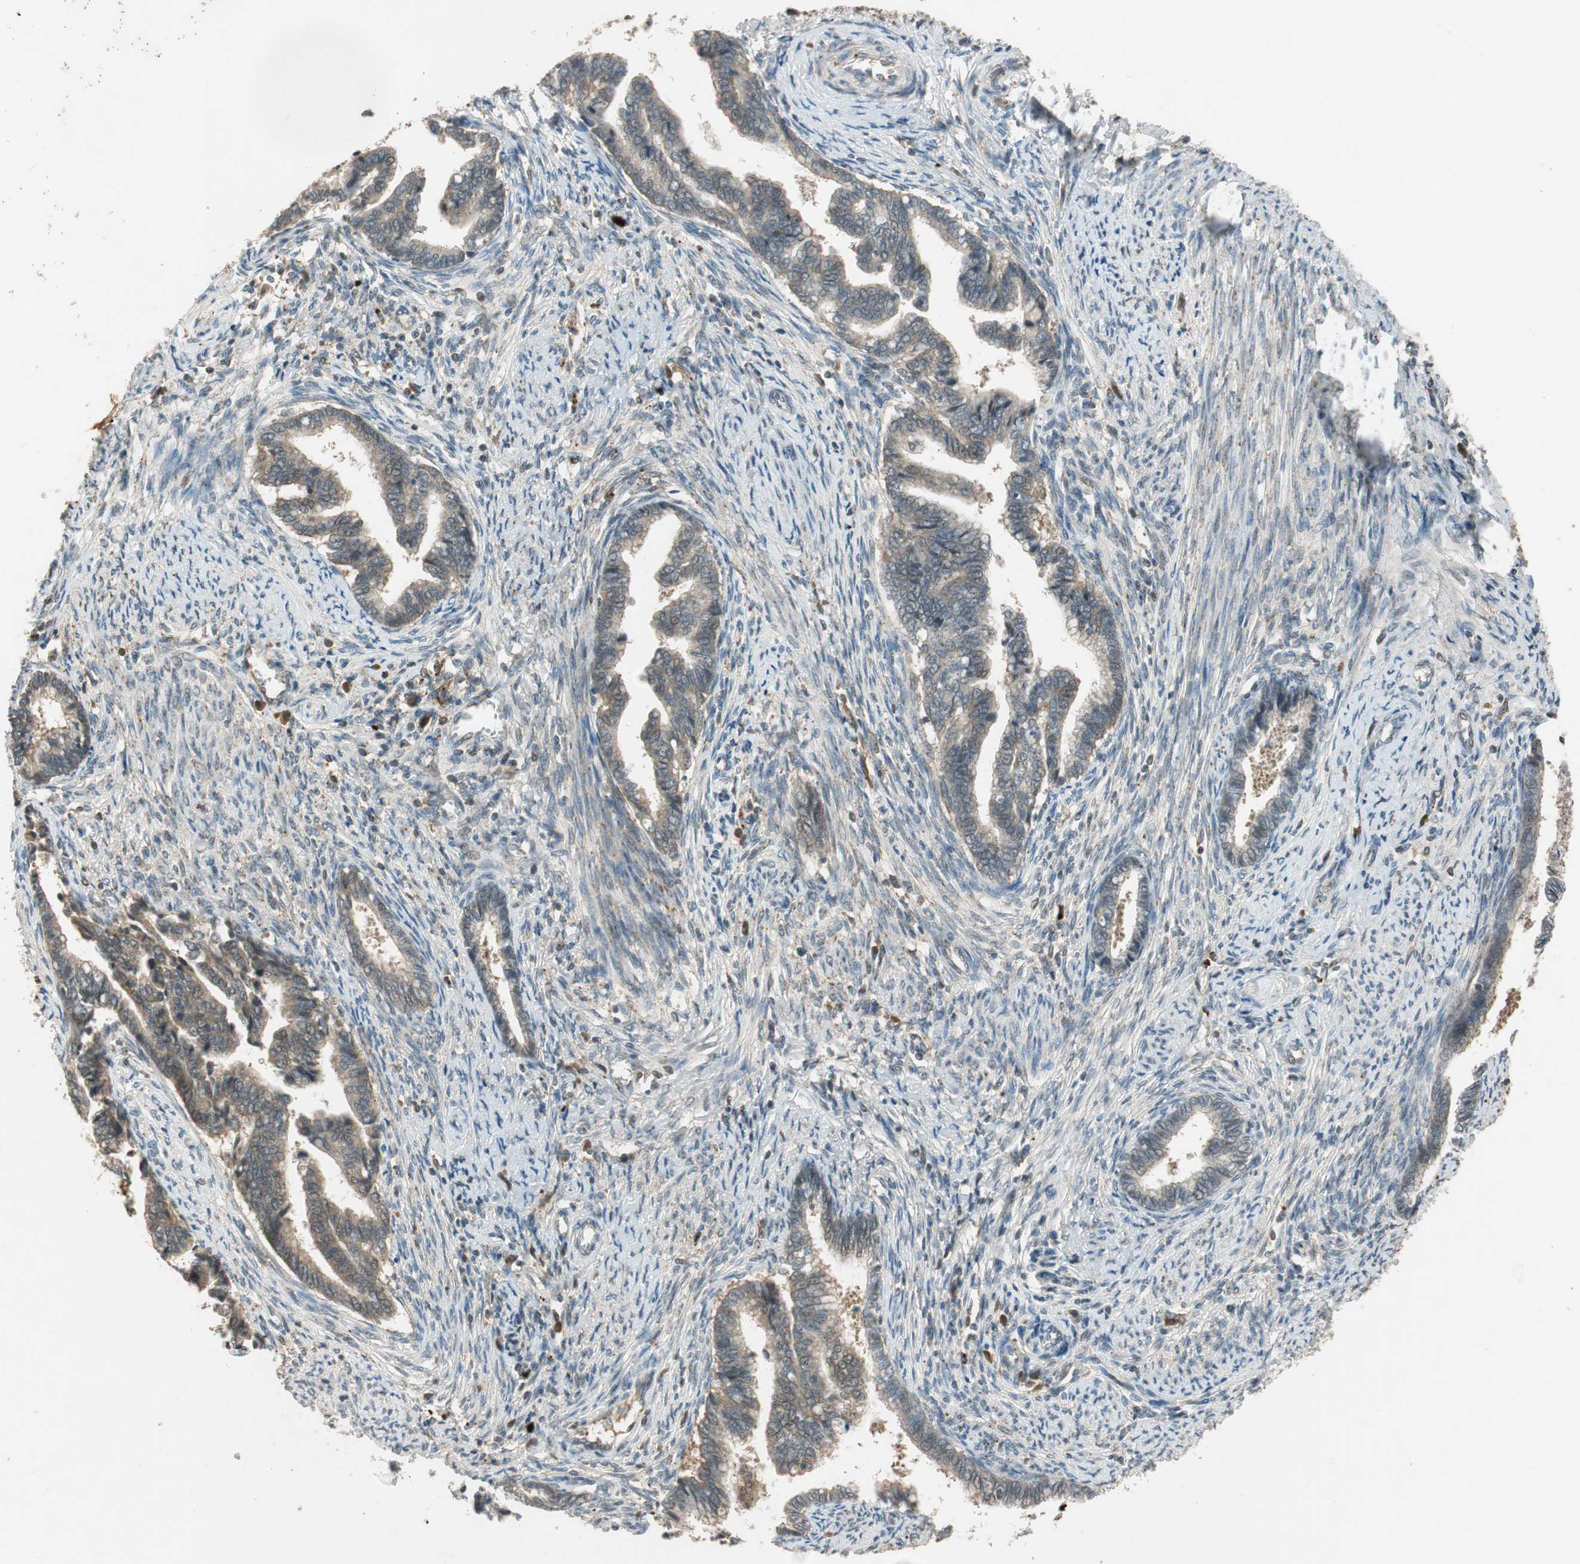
{"staining": {"intensity": "moderate", "quantity": ">75%", "location": "cytoplasmic/membranous"}, "tissue": "cervical cancer", "cell_type": "Tumor cells", "image_type": "cancer", "snomed": [{"axis": "morphology", "description": "Adenocarcinoma, NOS"}, {"axis": "topography", "description": "Cervix"}], "caption": "Immunohistochemistry (DAB (3,3'-diaminobenzidine)) staining of cervical adenocarcinoma displays moderate cytoplasmic/membranous protein positivity in about >75% of tumor cells.", "gene": "GLB1", "patient": {"sex": "female", "age": 44}}